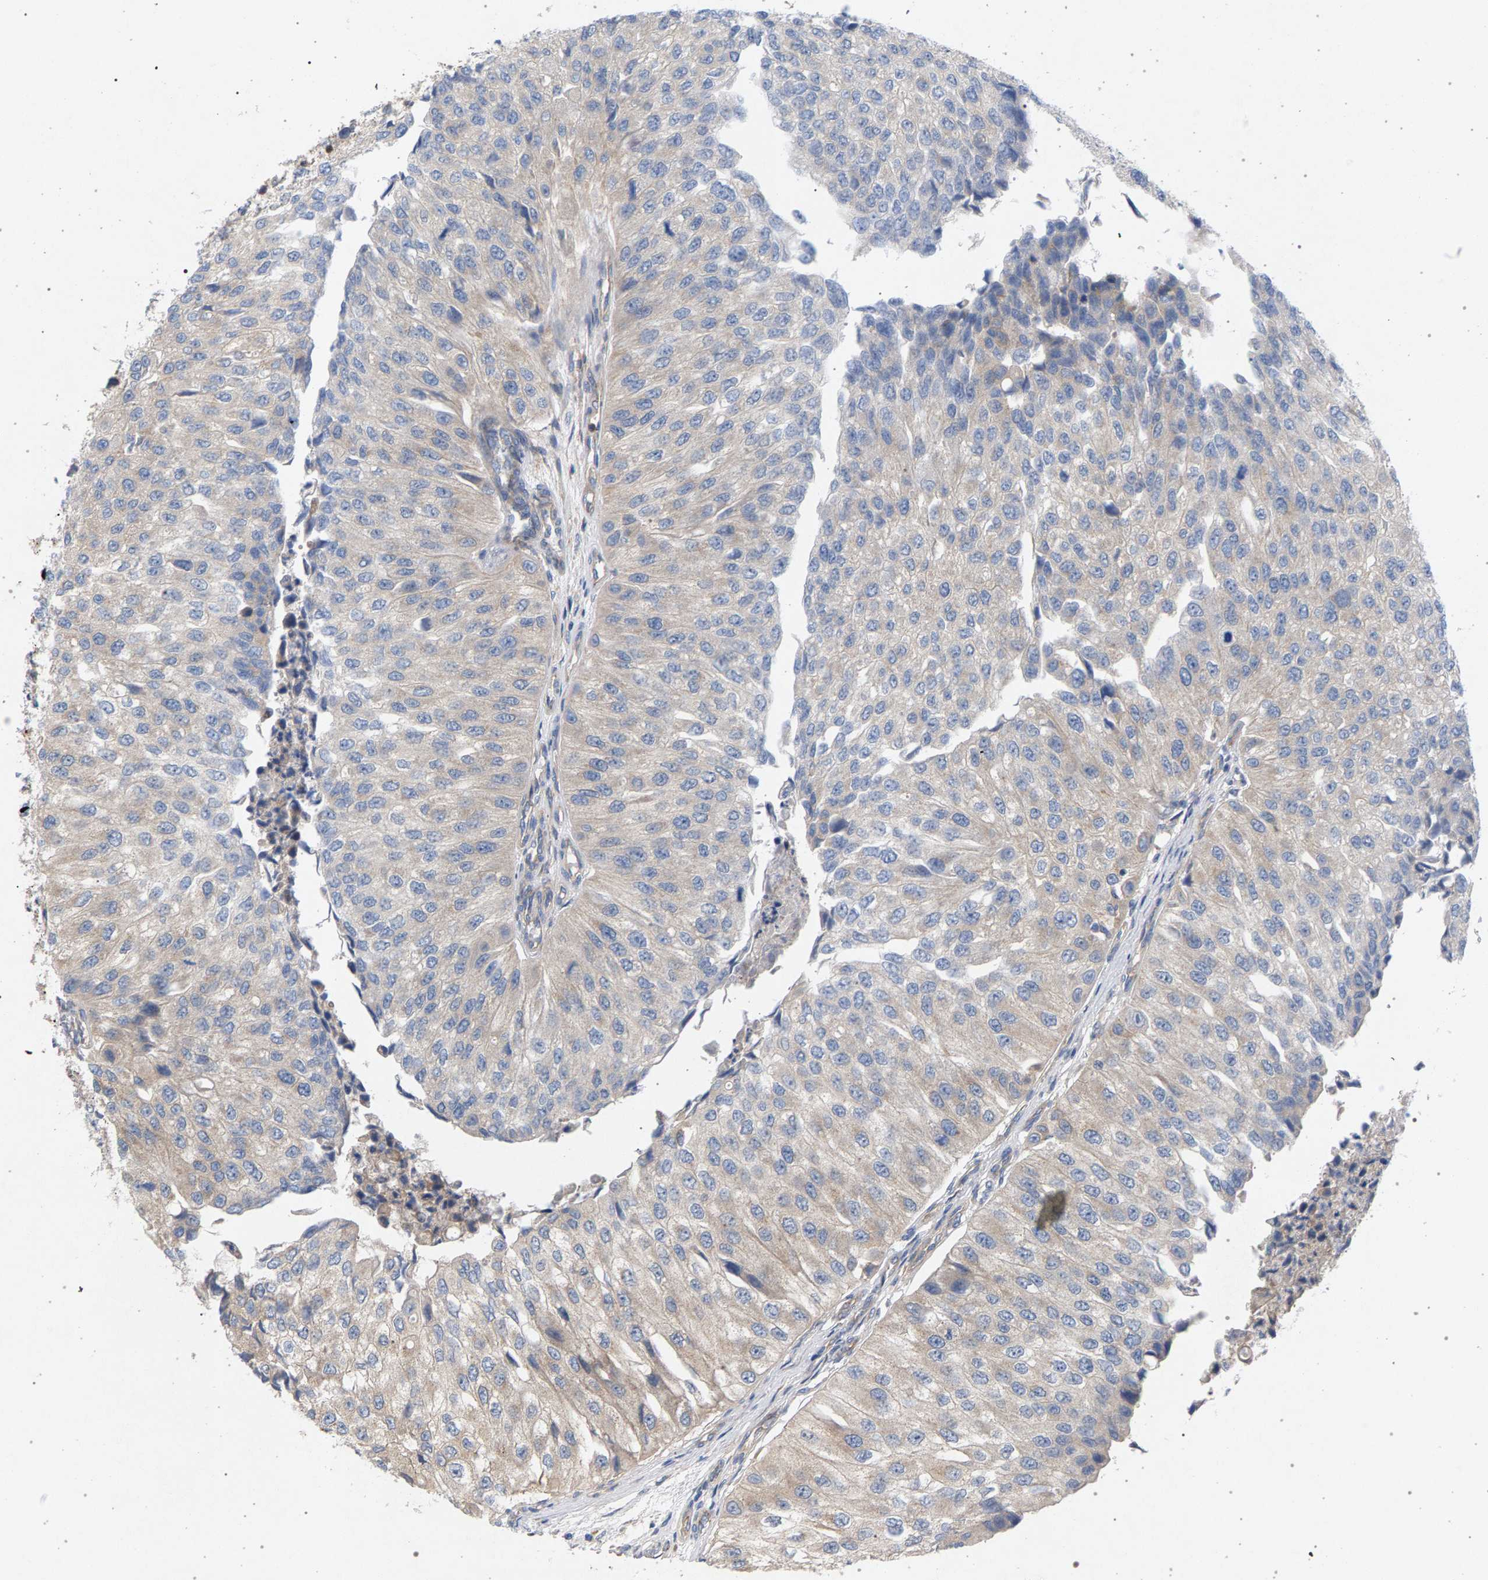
{"staining": {"intensity": "weak", "quantity": ">75%", "location": "cytoplasmic/membranous"}, "tissue": "urothelial cancer", "cell_type": "Tumor cells", "image_type": "cancer", "snomed": [{"axis": "morphology", "description": "Urothelial carcinoma, High grade"}, {"axis": "topography", "description": "Kidney"}, {"axis": "topography", "description": "Urinary bladder"}], "caption": "Immunohistochemistry (IHC) of human high-grade urothelial carcinoma exhibits low levels of weak cytoplasmic/membranous staining in approximately >75% of tumor cells. The staining was performed using DAB to visualize the protein expression in brown, while the nuclei were stained in blue with hematoxylin (Magnification: 20x).", "gene": "MAMDC2", "patient": {"sex": "male", "age": 77}}